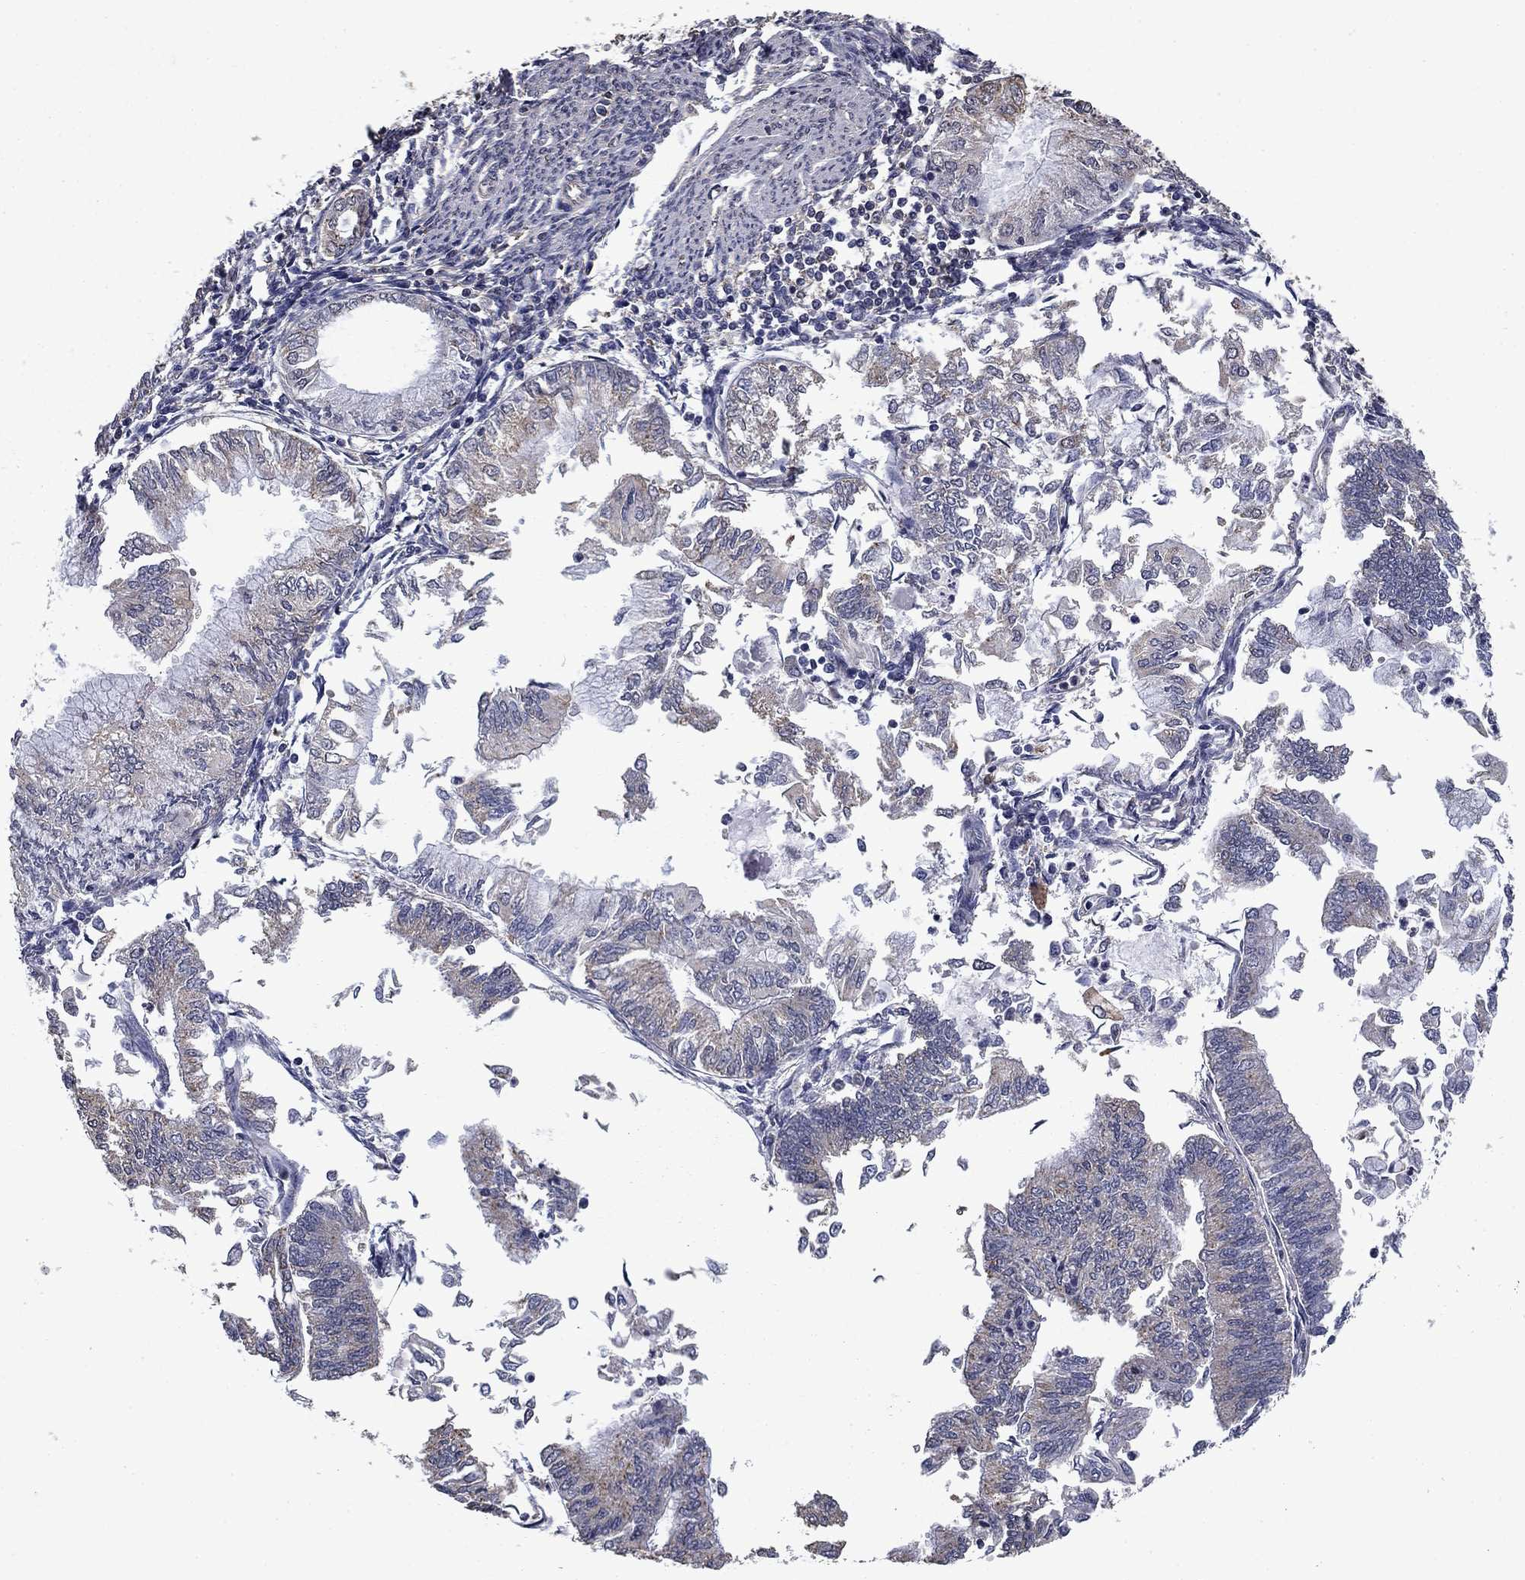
{"staining": {"intensity": "negative", "quantity": "none", "location": "none"}, "tissue": "endometrial cancer", "cell_type": "Tumor cells", "image_type": "cancer", "snomed": [{"axis": "morphology", "description": "Adenocarcinoma, NOS"}, {"axis": "topography", "description": "Endometrium"}], "caption": "Endometrial cancer (adenocarcinoma) was stained to show a protein in brown. There is no significant expression in tumor cells.", "gene": "MFAP3L", "patient": {"sex": "female", "age": 59}}